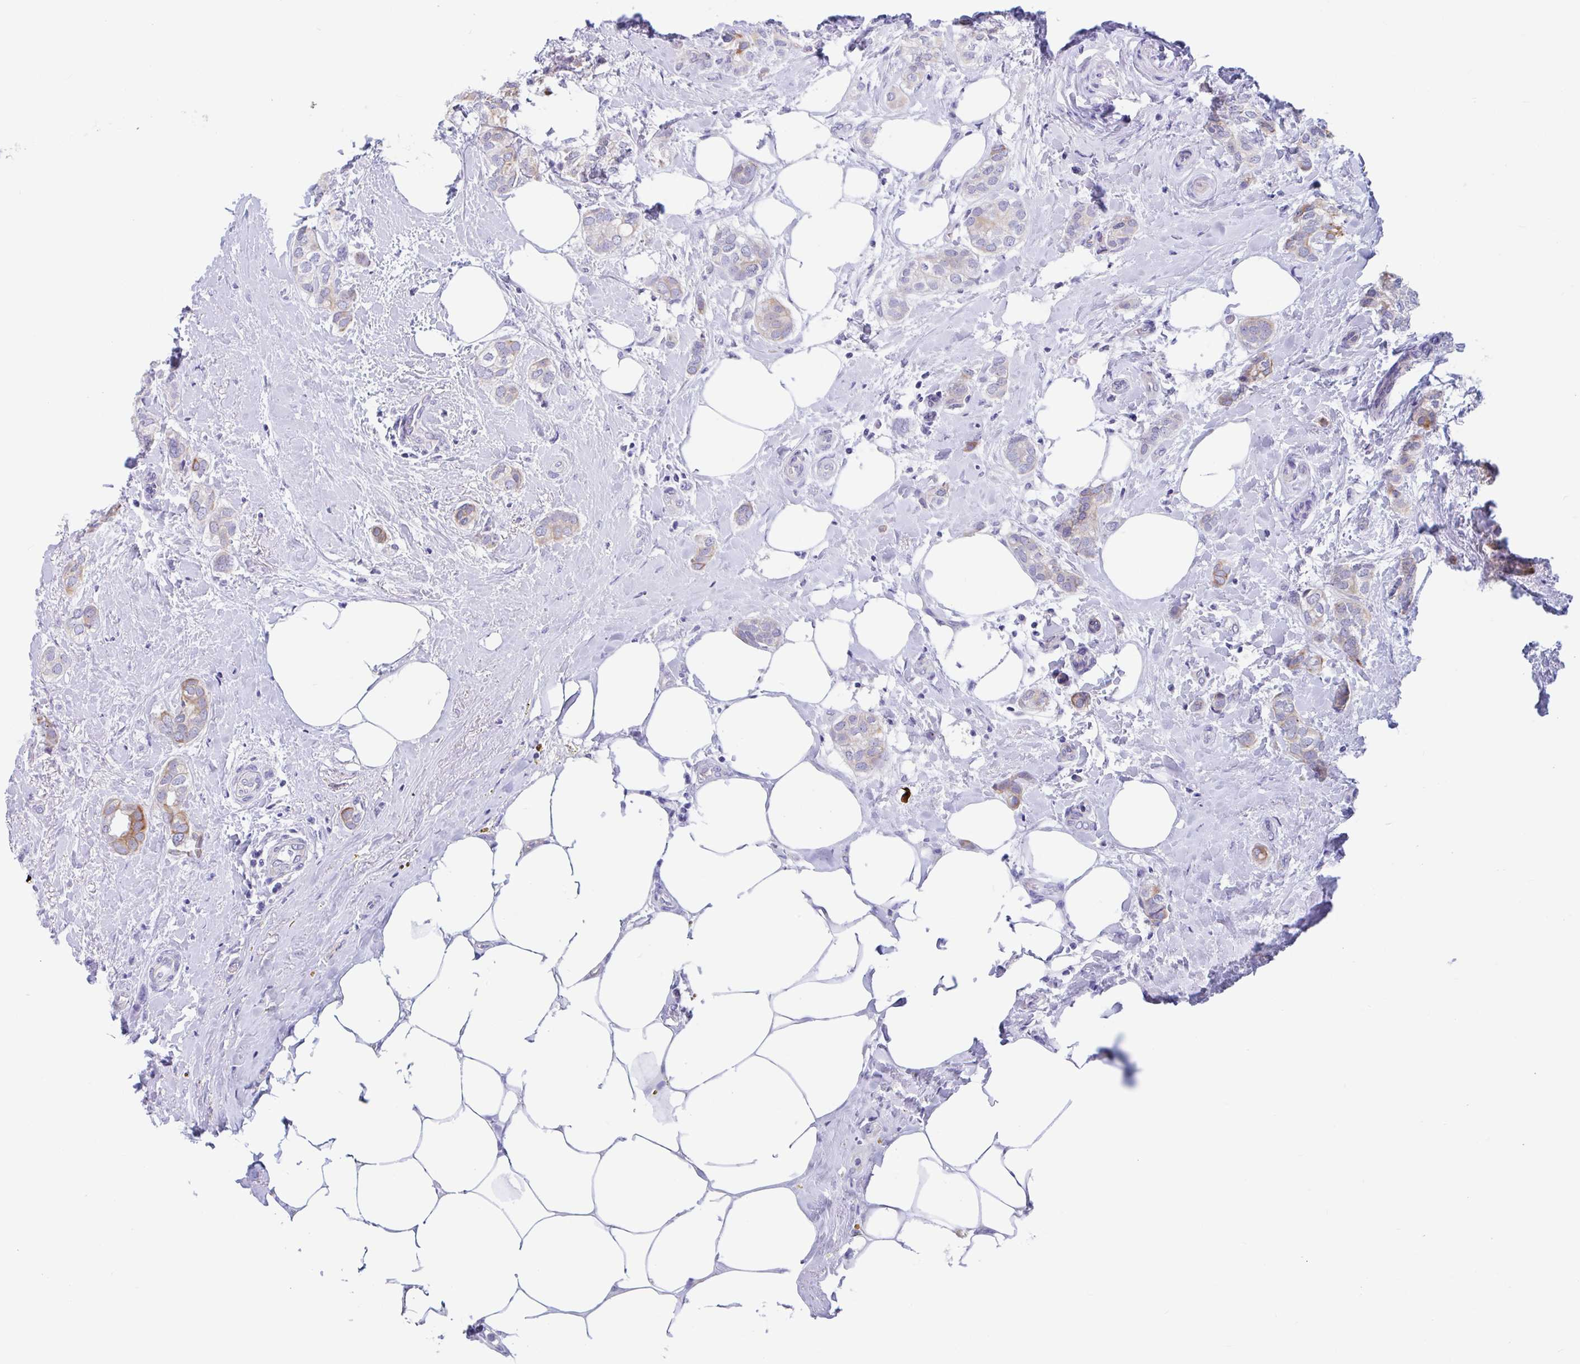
{"staining": {"intensity": "moderate", "quantity": "25%-75%", "location": "cytoplasmic/membranous"}, "tissue": "breast cancer", "cell_type": "Tumor cells", "image_type": "cancer", "snomed": [{"axis": "morphology", "description": "Duct carcinoma"}, {"axis": "topography", "description": "Breast"}], "caption": "IHC micrograph of neoplastic tissue: human breast cancer (infiltrating ductal carcinoma) stained using IHC reveals medium levels of moderate protein expression localized specifically in the cytoplasmic/membranous of tumor cells, appearing as a cytoplasmic/membranous brown color.", "gene": "OR6N2", "patient": {"sex": "female", "age": 73}}